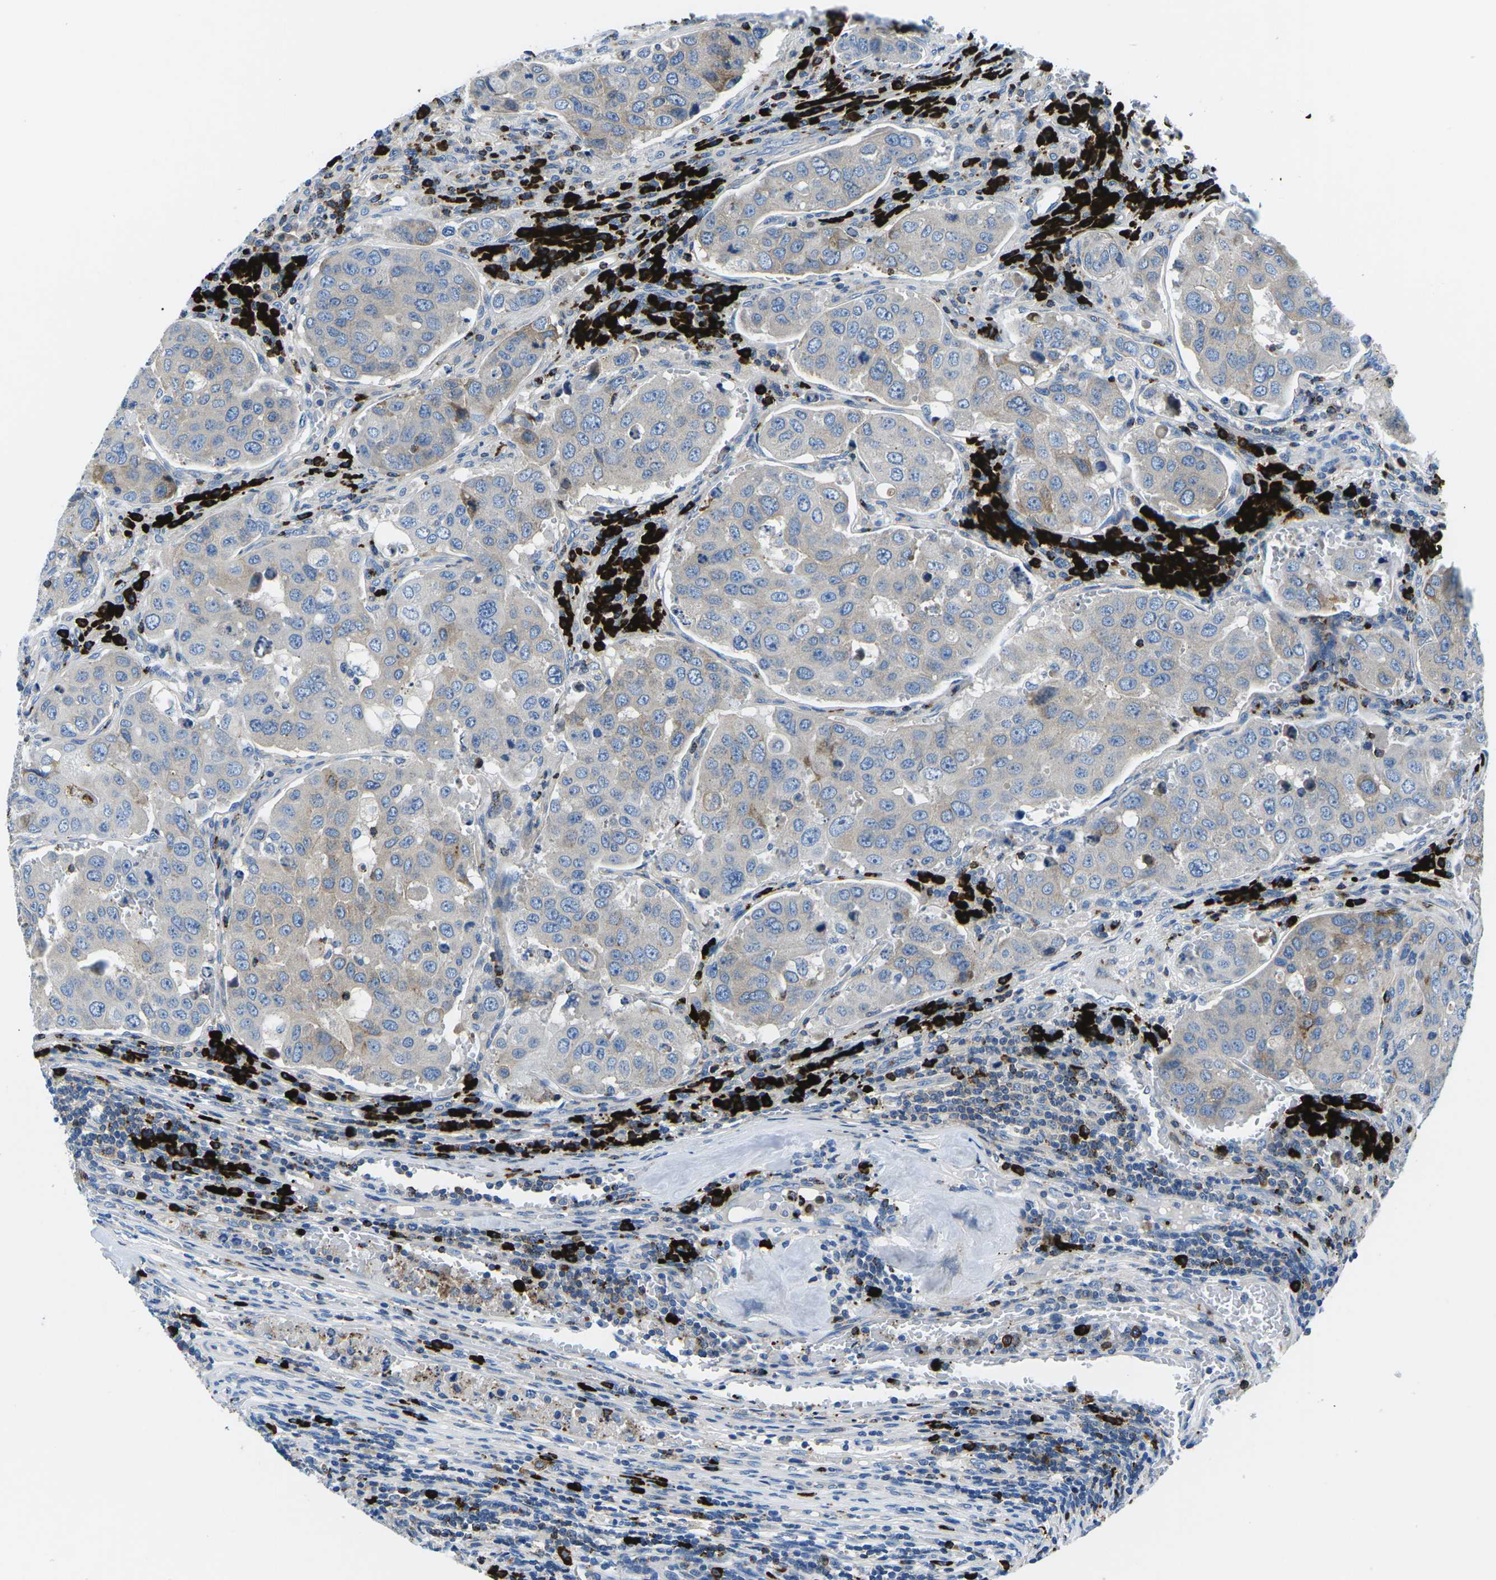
{"staining": {"intensity": "negative", "quantity": "none", "location": "none"}, "tissue": "urothelial cancer", "cell_type": "Tumor cells", "image_type": "cancer", "snomed": [{"axis": "morphology", "description": "Urothelial carcinoma, High grade"}, {"axis": "topography", "description": "Lymph node"}, {"axis": "topography", "description": "Urinary bladder"}], "caption": "High power microscopy image of an IHC photomicrograph of urothelial carcinoma (high-grade), revealing no significant staining in tumor cells.", "gene": "MC4R", "patient": {"sex": "male", "age": 51}}